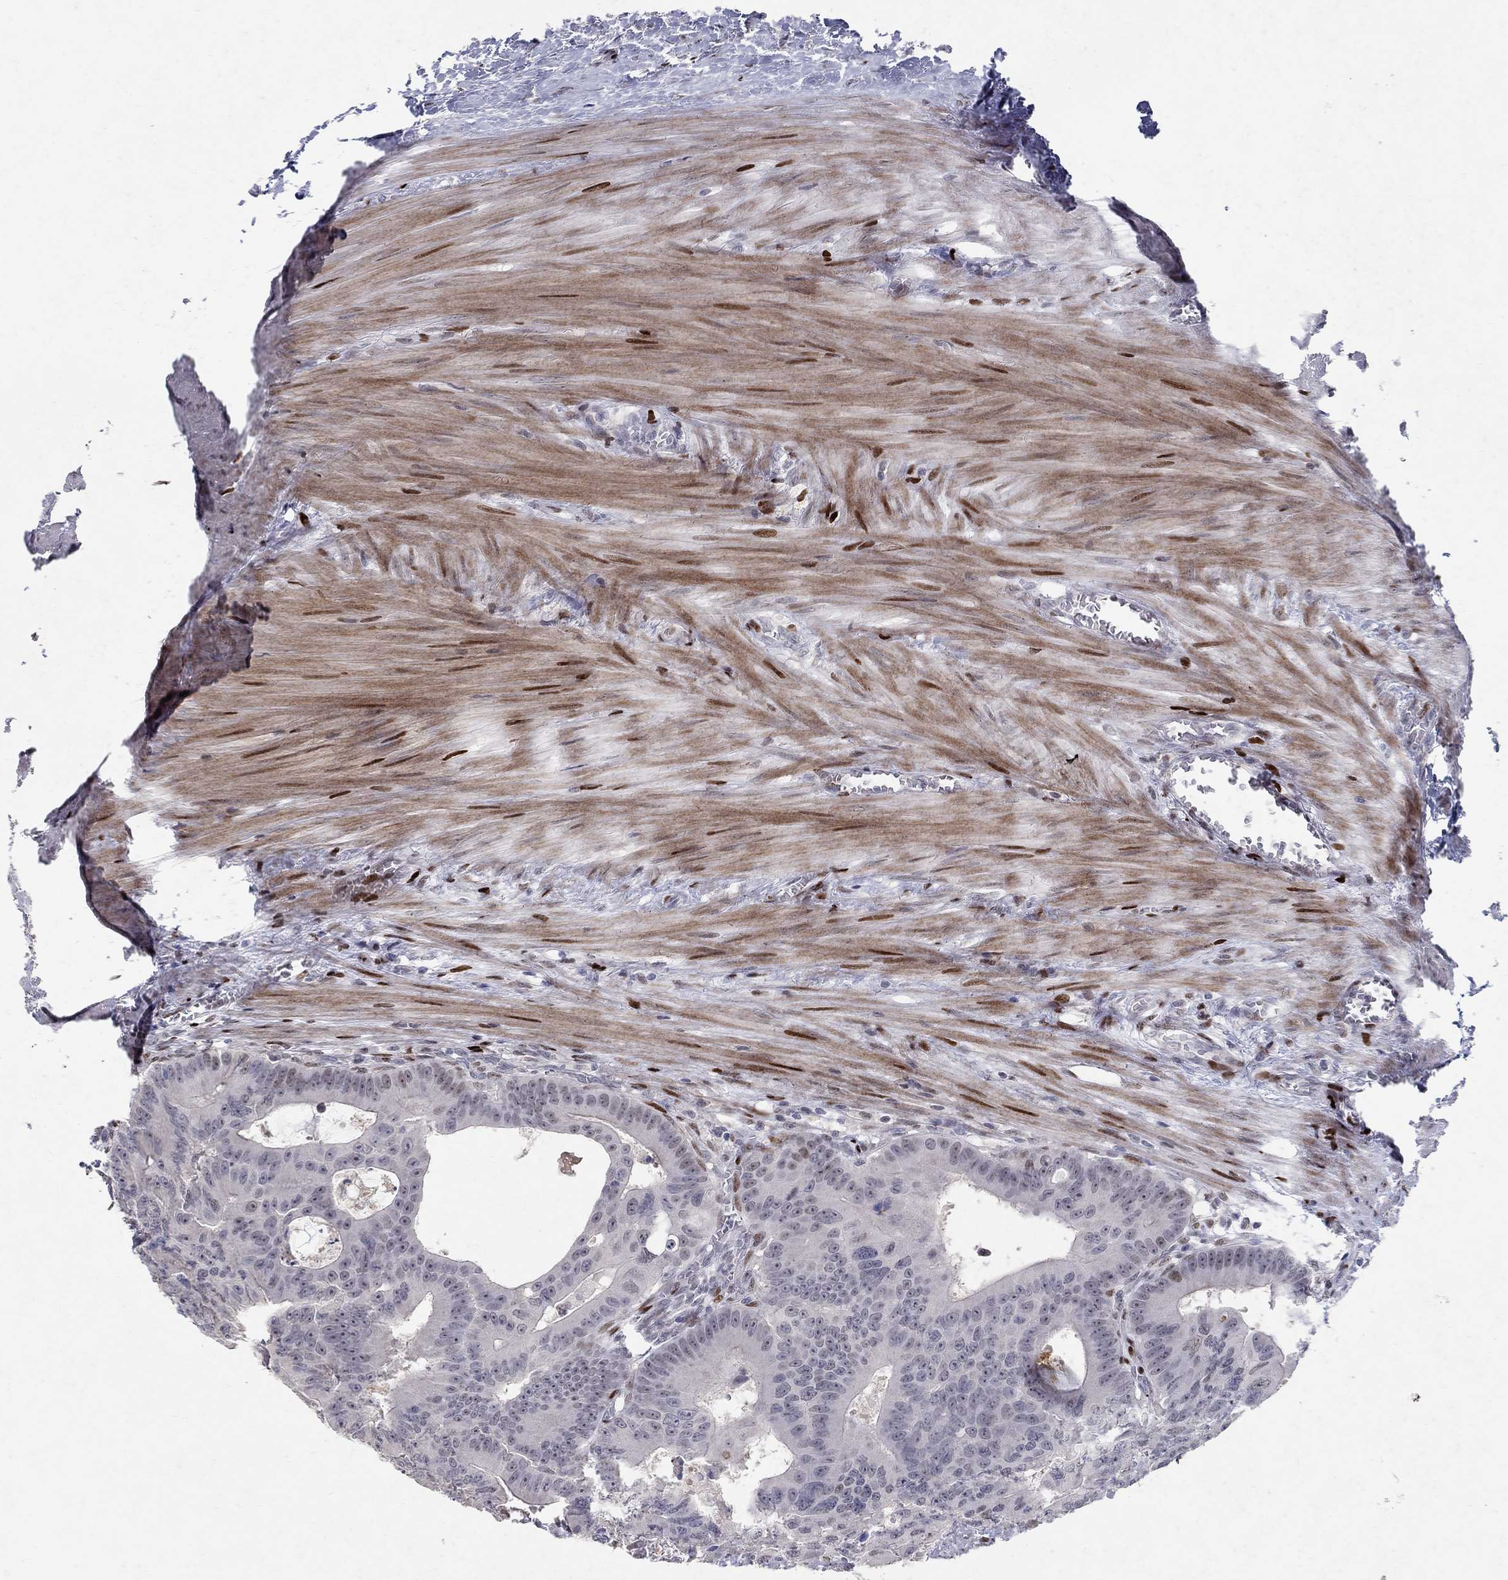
{"staining": {"intensity": "negative", "quantity": "none", "location": "none"}, "tissue": "colorectal cancer", "cell_type": "Tumor cells", "image_type": "cancer", "snomed": [{"axis": "morphology", "description": "Adenocarcinoma, NOS"}, {"axis": "topography", "description": "Rectum"}], "caption": "Immunohistochemistry (IHC) micrograph of neoplastic tissue: colorectal cancer stained with DAB (3,3'-diaminobenzidine) reveals no significant protein staining in tumor cells.", "gene": "RAPGEF5", "patient": {"sex": "male", "age": 64}}